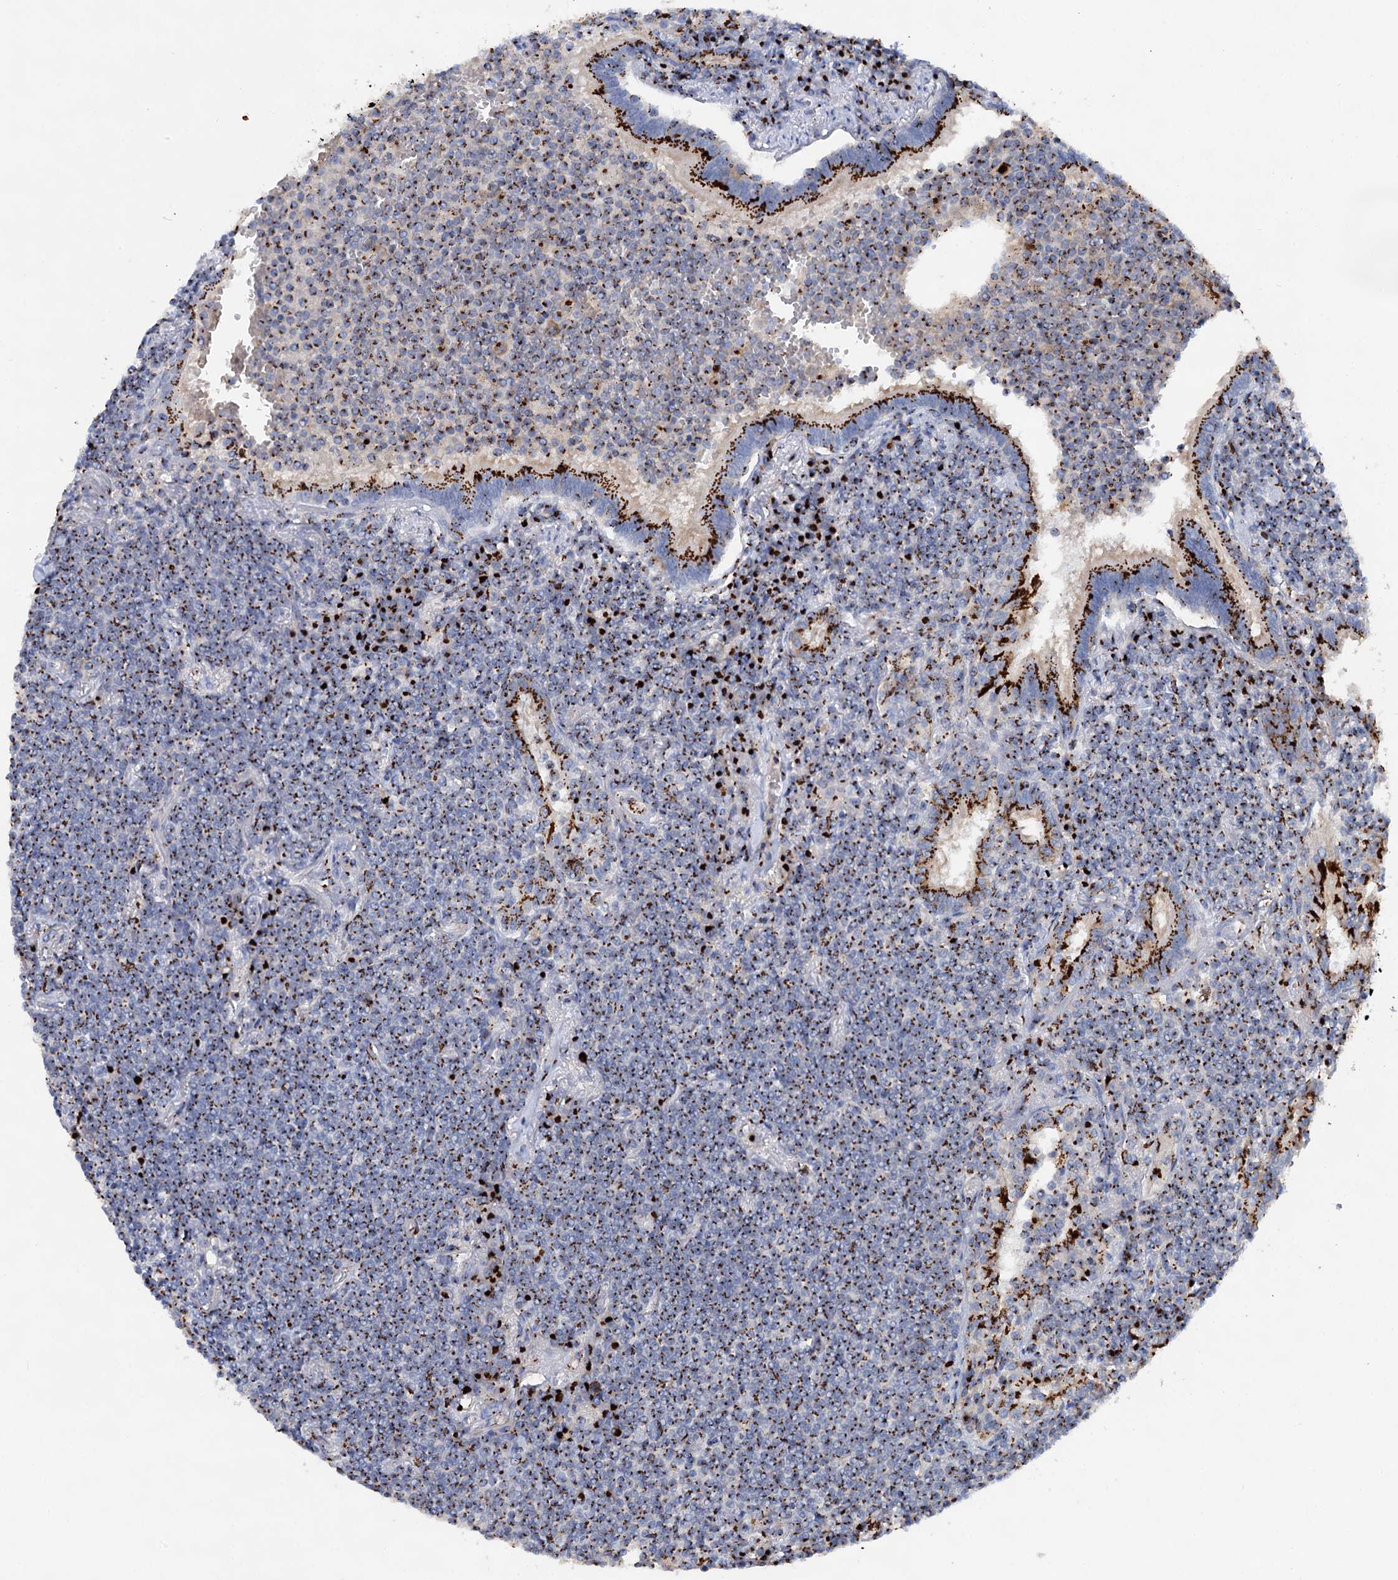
{"staining": {"intensity": "strong", "quantity": "25%-75%", "location": "cytoplasmic/membranous"}, "tissue": "lymphoma", "cell_type": "Tumor cells", "image_type": "cancer", "snomed": [{"axis": "morphology", "description": "Malignant lymphoma, non-Hodgkin's type, Low grade"}, {"axis": "topography", "description": "Lung"}], "caption": "The image exhibits staining of low-grade malignant lymphoma, non-Hodgkin's type, revealing strong cytoplasmic/membranous protein staining (brown color) within tumor cells.", "gene": "TM9SF3", "patient": {"sex": "female", "age": 71}}